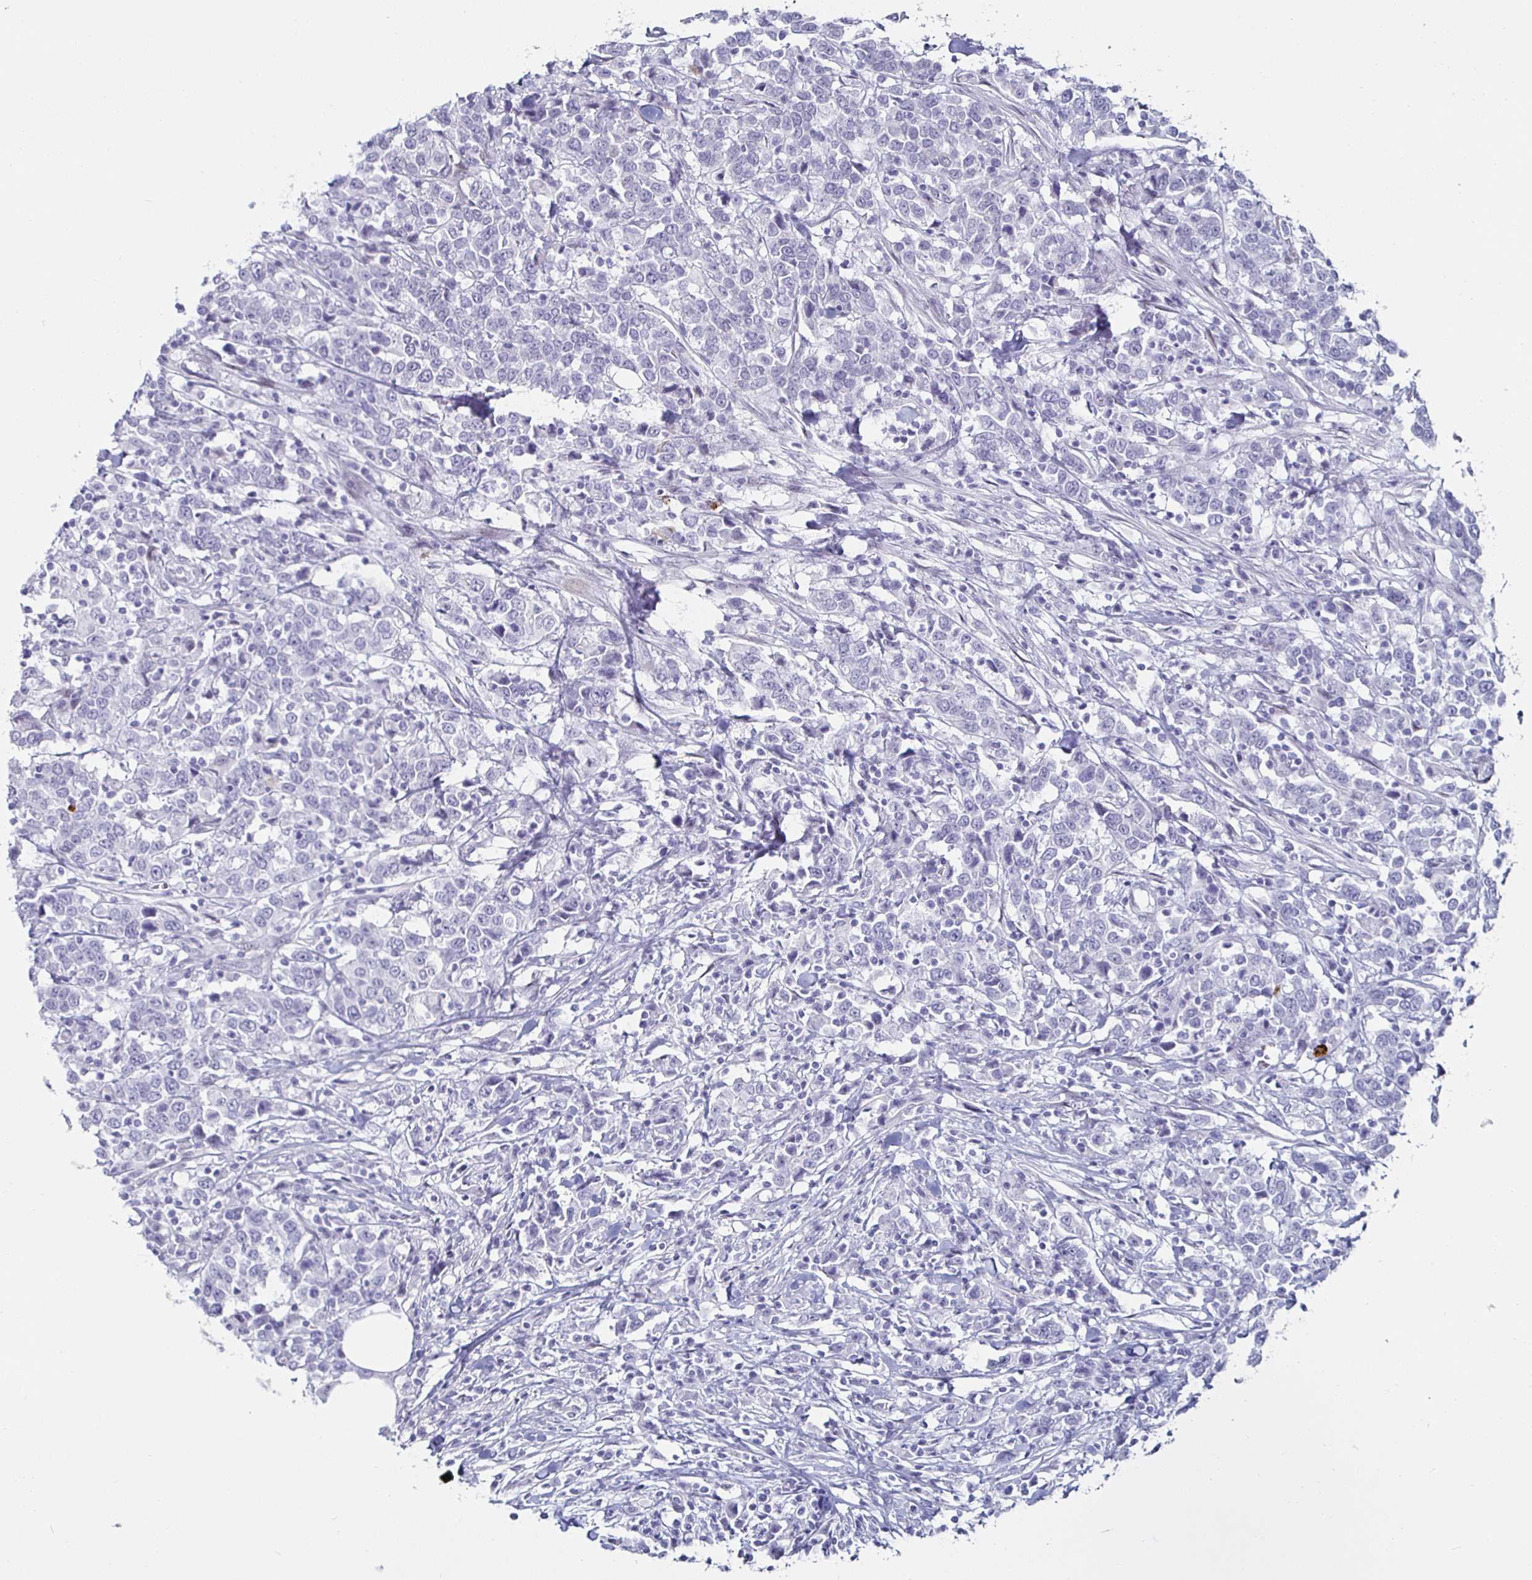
{"staining": {"intensity": "negative", "quantity": "none", "location": "none"}, "tissue": "urothelial cancer", "cell_type": "Tumor cells", "image_type": "cancer", "snomed": [{"axis": "morphology", "description": "Urothelial carcinoma, High grade"}, {"axis": "topography", "description": "Urinary bladder"}], "caption": "Micrograph shows no significant protein expression in tumor cells of urothelial cancer.", "gene": "KRT4", "patient": {"sex": "male", "age": 61}}